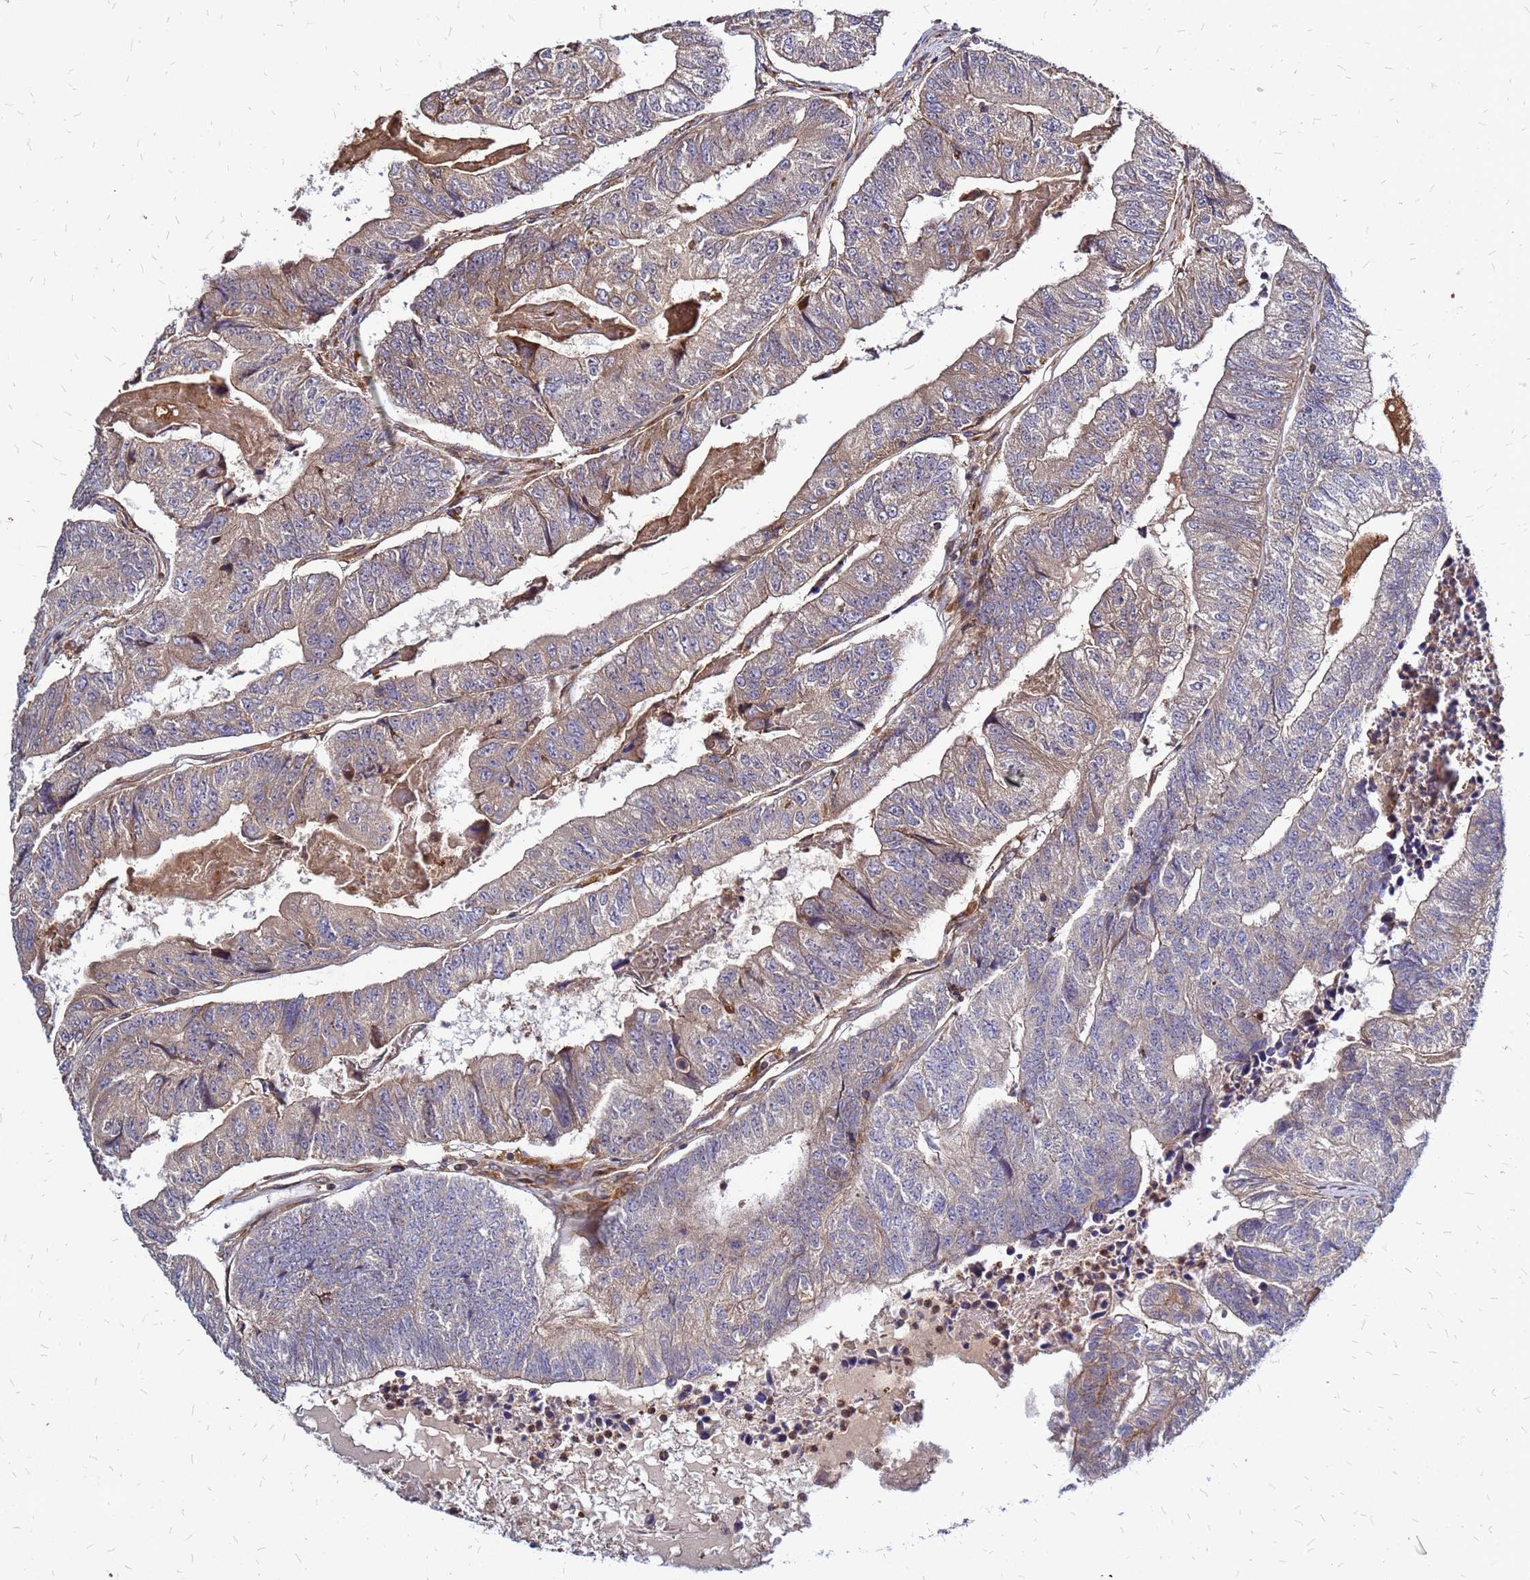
{"staining": {"intensity": "weak", "quantity": "<25%", "location": "cytoplasmic/membranous"}, "tissue": "colorectal cancer", "cell_type": "Tumor cells", "image_type": "cancer", "snomed": [{"axis": "morphology", "description": "Adenocarcinoma, NOS"}, {"axis": "topography", "description": "Colon"}], "caption": "Immunohistochemical staining of human colorectal adenocarcinoma shows no significant expression in tumor cells.", "gene": "CYBC1", "patient": {"sex": "female", "age": 67}}